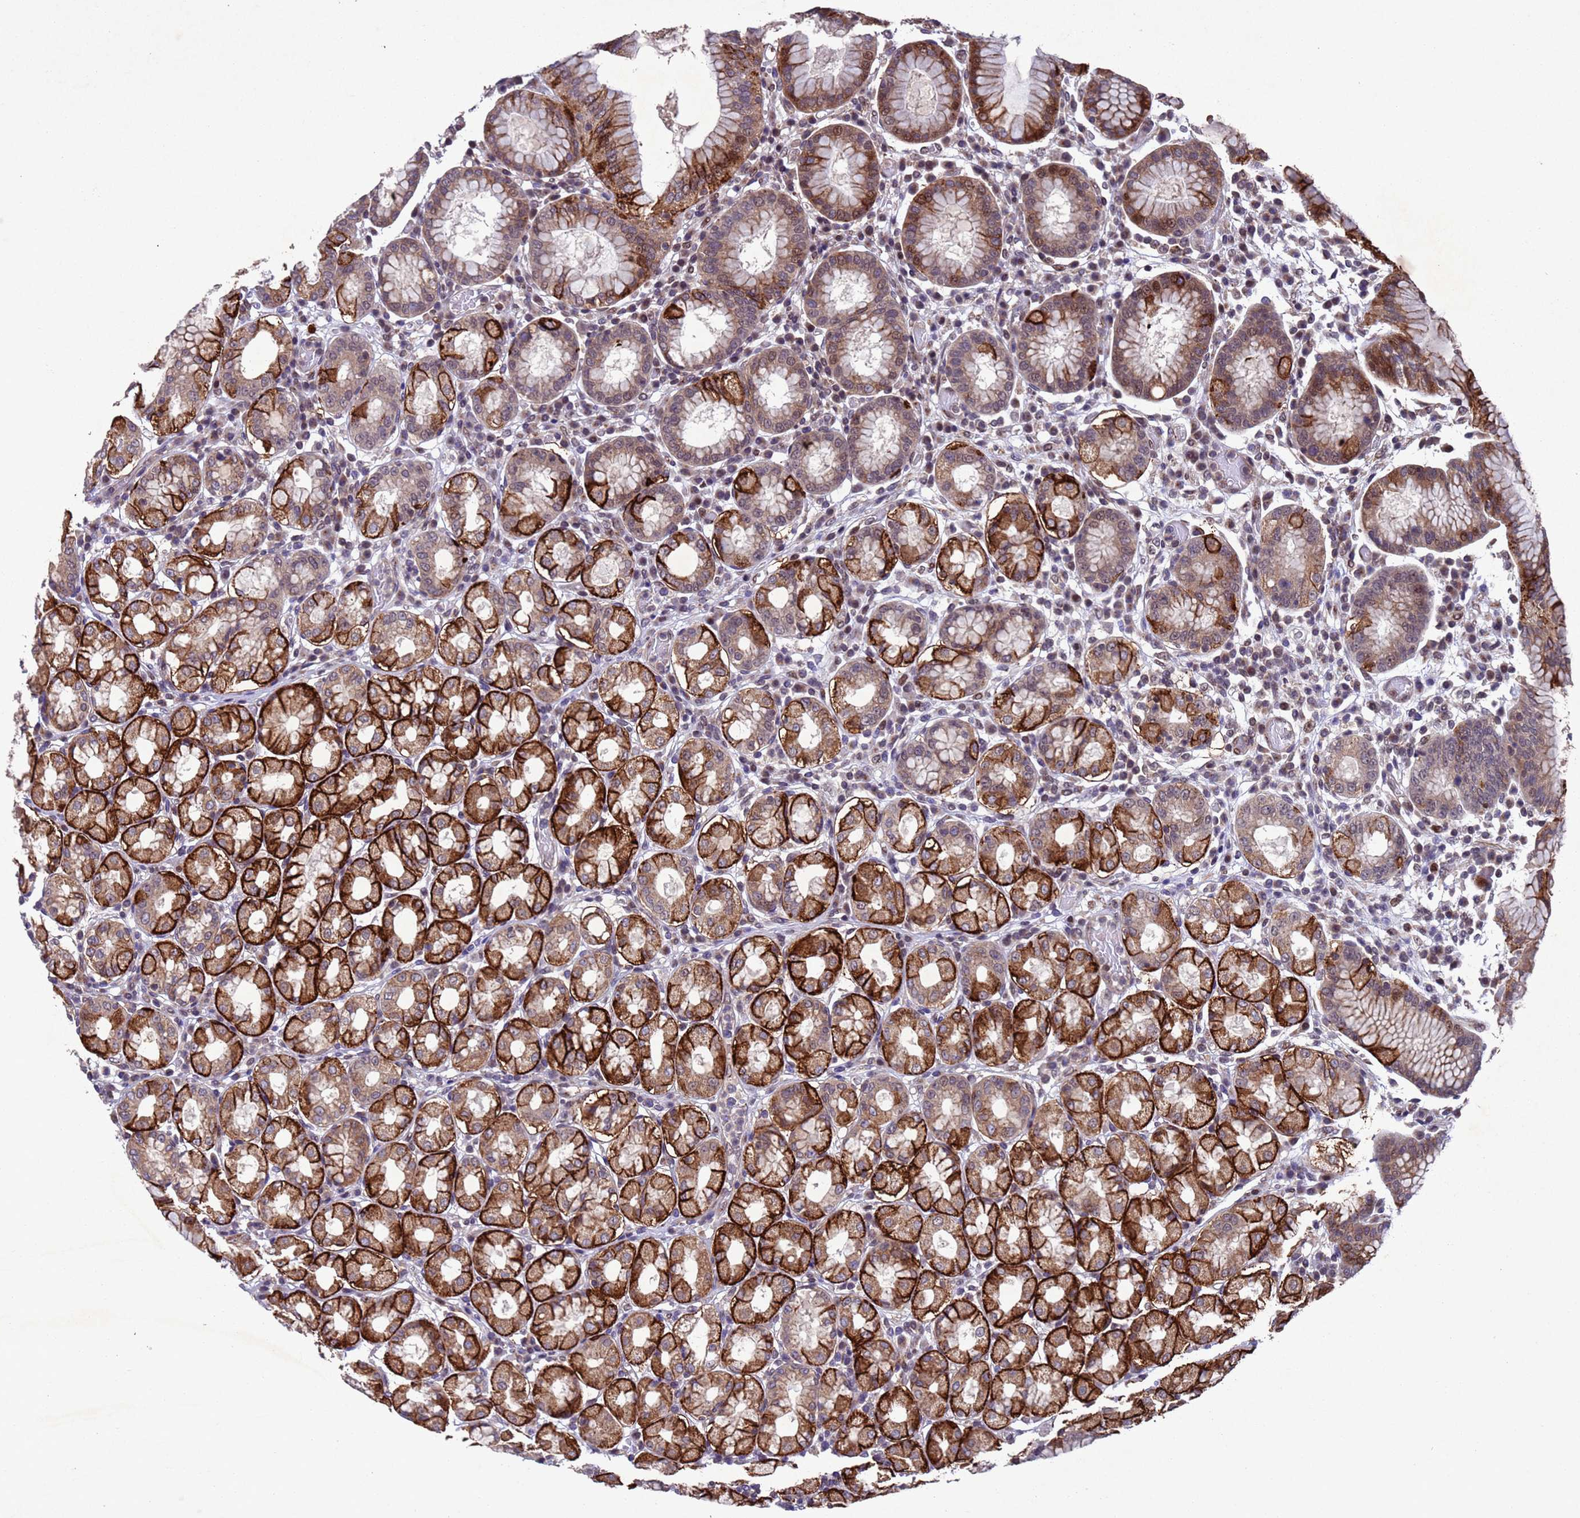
{"staining": {"intensity": "strong", "quantity": "25%-75%", "location": "cytoplasmic/membranous"}, "tissue": "stomach", "cell_type": "Glandular cells", "image_type": "normal", "snomed": [{"axis": "morphology", "description": "Normal tissue, NOS"}, {"axis": "topography", "description": "Stomach"}, {"axis": "topography", "description": "Stomach, lower"}], "caption": "Stomach stained with DAB (3,3'-diaminobenzidine) immunohistochemistry (IHC) demonstrates high levels of strong cytoplasmic/membranous expression in approximately 25%-75% of glandular cells. (brown staining indicates protein expression, while blue staining denotes nuclei).", "gene": "TBK1", "patient": {"sex": "female", "age": 56}}